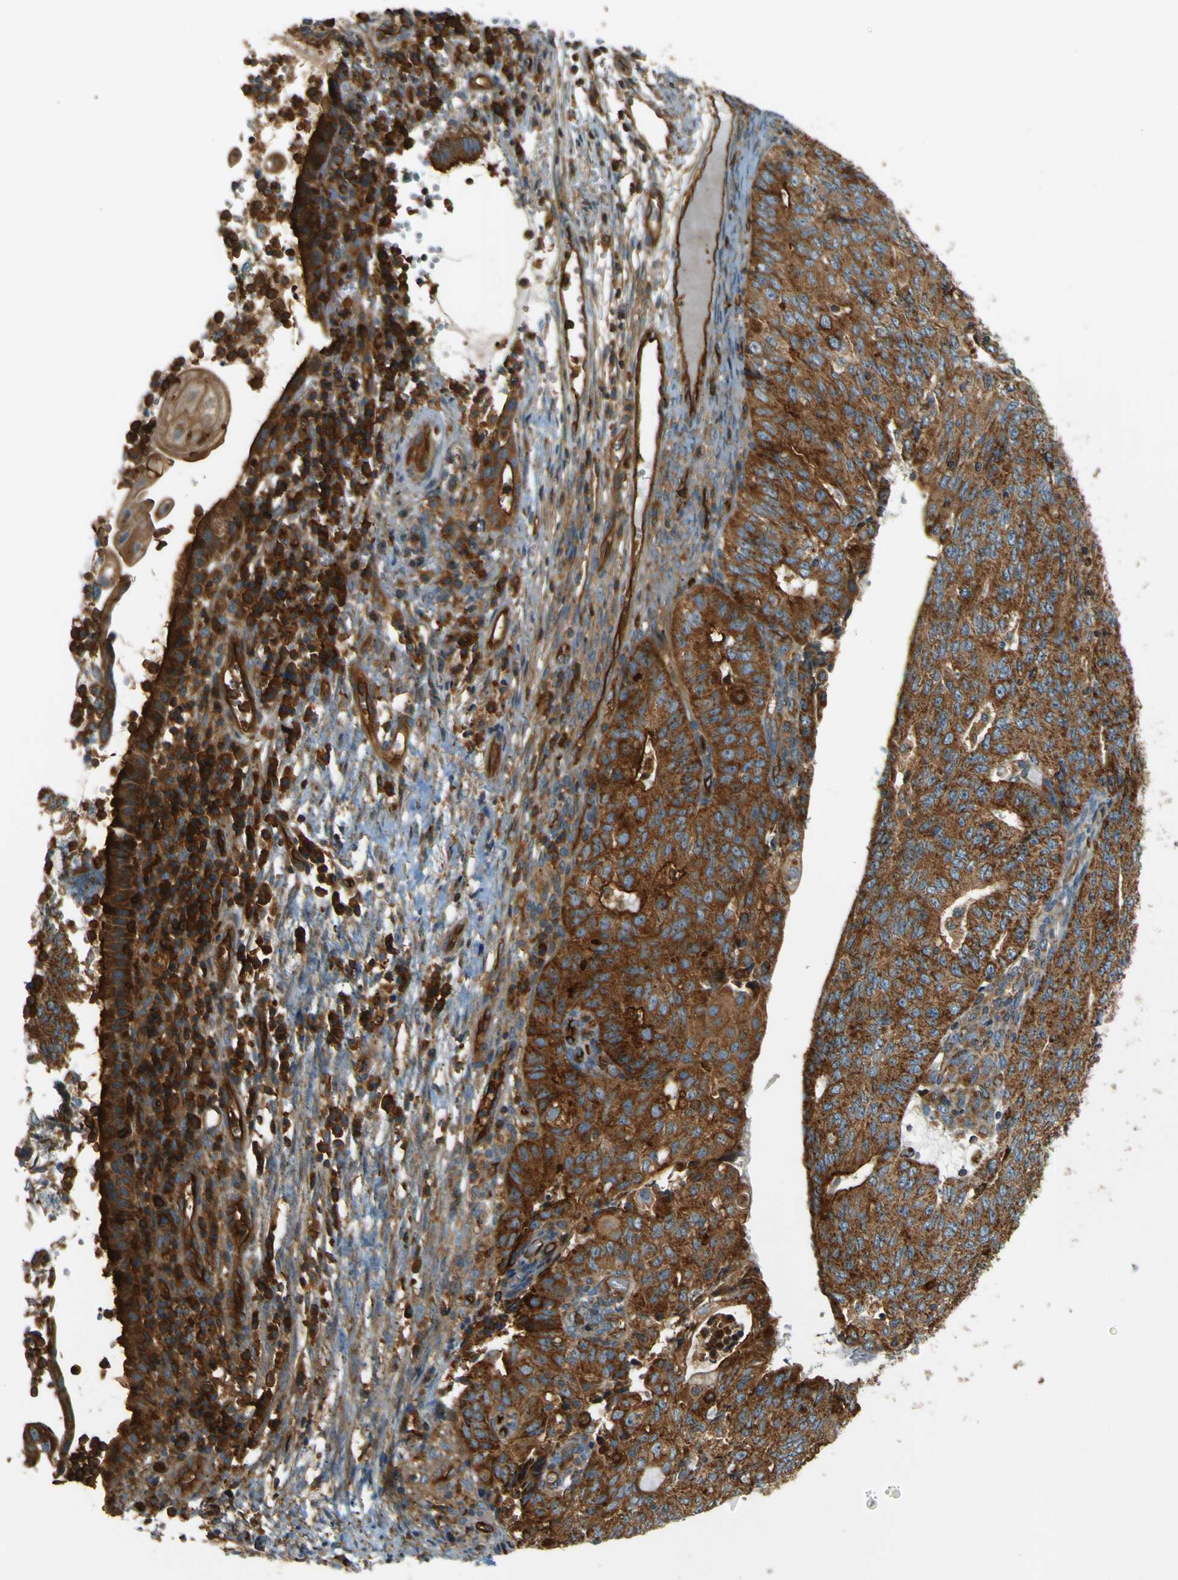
{"staining": {"intensity": "strong", "quantity": ">75%", "location": "cytoplasmic/membranous"}, "tissue": "endometrial cancer", "cell_type": "Tumor cells", "image_type": "cancer", "snomed": [{"axis": "morphology", "description": "Adenocarcinoma, NOS"}, {"axis": "topography", "description": "Endometrium"}], "caption": "Immunohistochemistry (IHC) of human endometrial cancer shows high levels of strong cytoplasmic/membranous staining in about >75% of tumor cells.", "gene": "DNAJC5", "patient": {"sex": "female", "age": 32}}